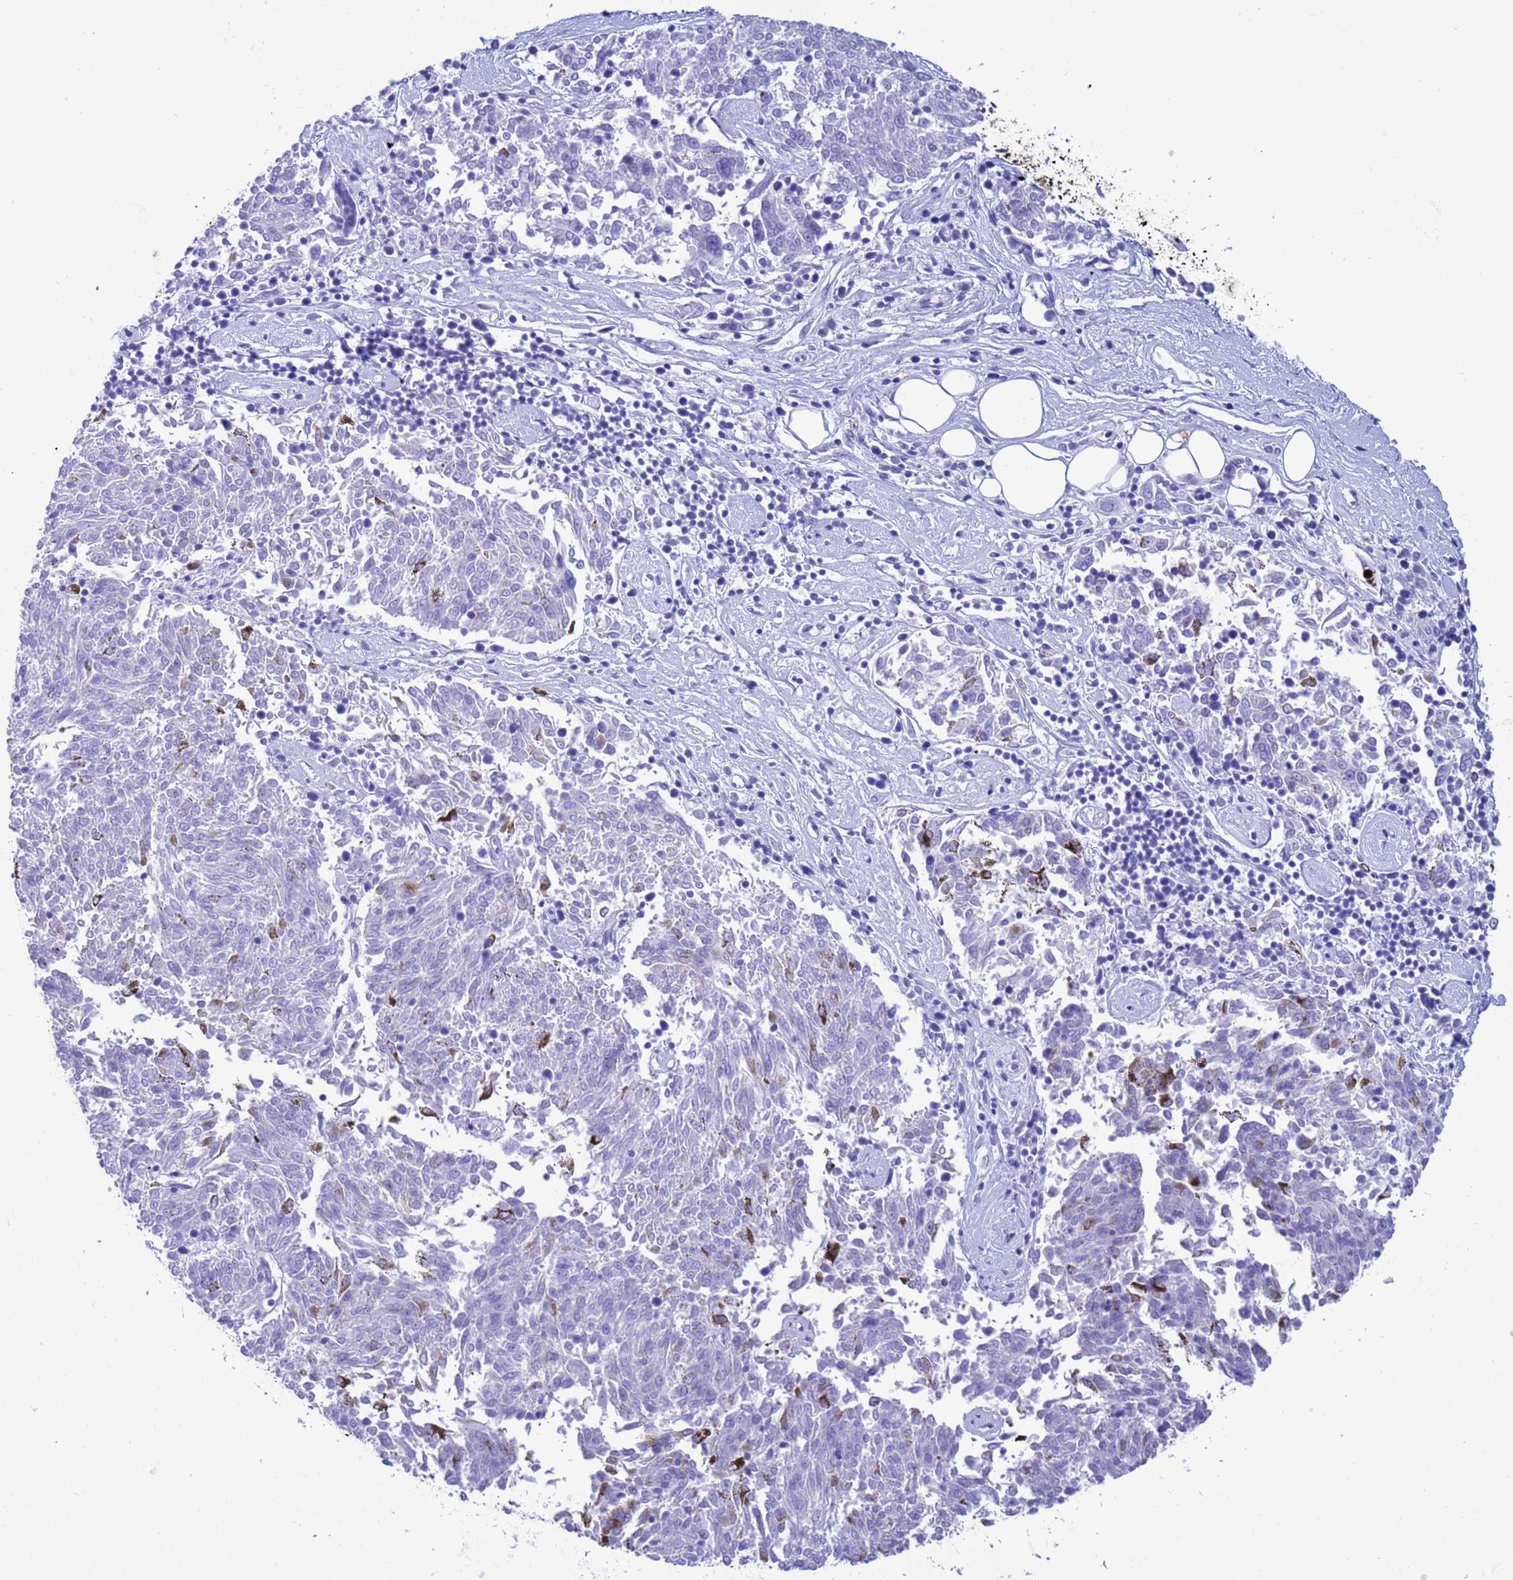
{"staining": {"intensity": "negative", "quantity": "none", "location": "none"}, "tissue": "melanoma", "cell_type": "Tumor cells", "image_type": "cancer", "snomed": [{"axis": "morphology", "description": "Malignant melanoma, NOS"}, {"axis": "topography", "description": "Skin"}], "caption": "The photomicrograph shows no staining of tumor cells in melanoma. (DAB (3,3'-diaminobenzidine) immunohistochemistry (IHC) with hematoxylin counter stain).", "gene": "AKR1C2", "patient": {"sex": "female", "age": 72}}